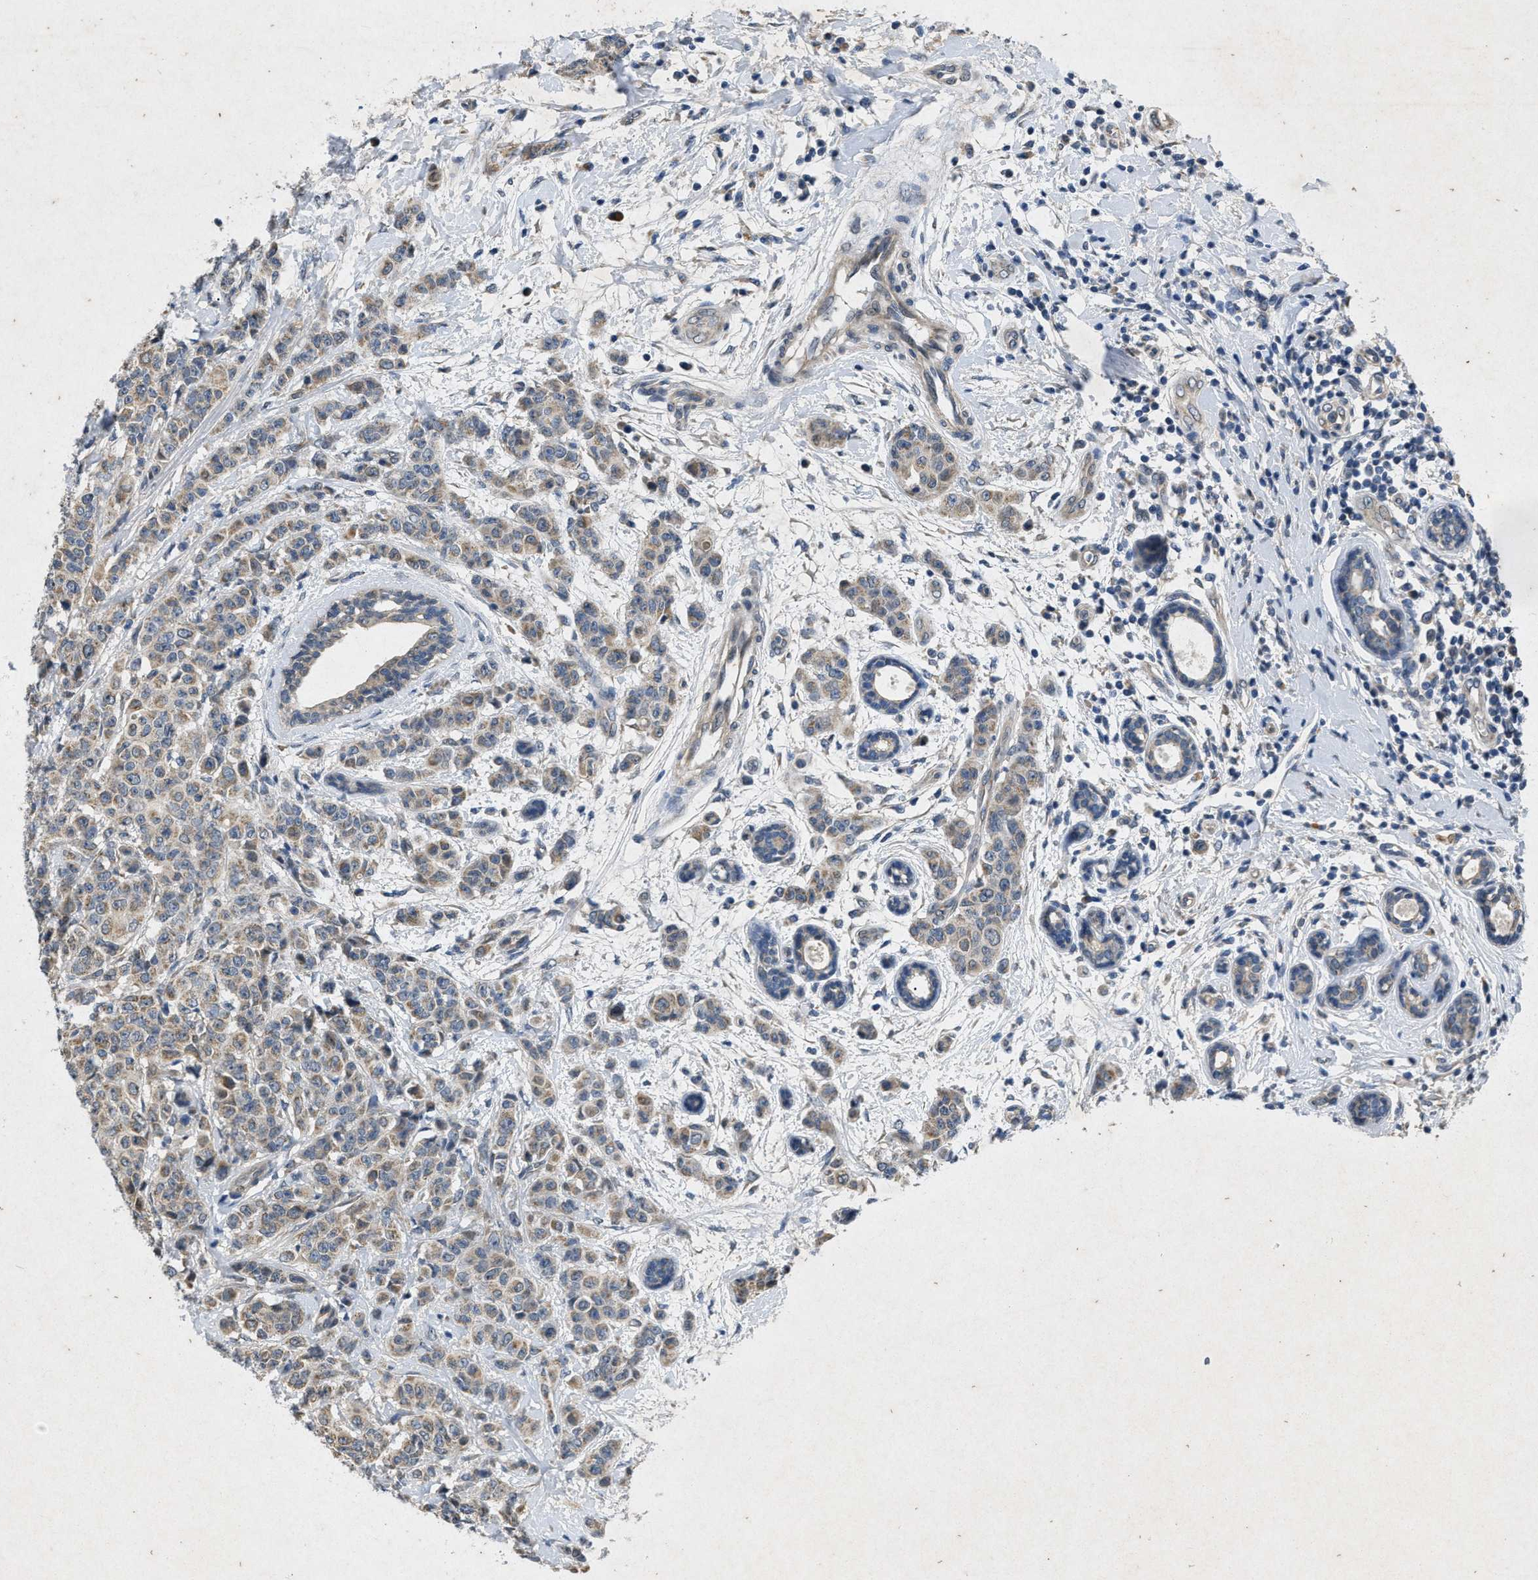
{"staining": {"intensity": "moderate", "quantity": "25%-75%", "location": "cytoplasmic/membranous"}, "tissue": "breast cancer", "cell_type": "Tumor cells", "image_type": "cancer", "snomed": [{"axis": "morphology", "description": "Normal tissue, NOS"}, {"axis": "morphology", "description": "Duct carcinoma"}, {"axis": "topography", "description": "Breast"}], "caption": "The image shows immunohistochemical staining of invasive ductal carcinoma (breast). There is moderate cytoplasmic/membranous staining is present in approximately 25%-75% of tumor cells.", "gene": "PRKG2", "patient": {"sex": "female", "age": 40}}